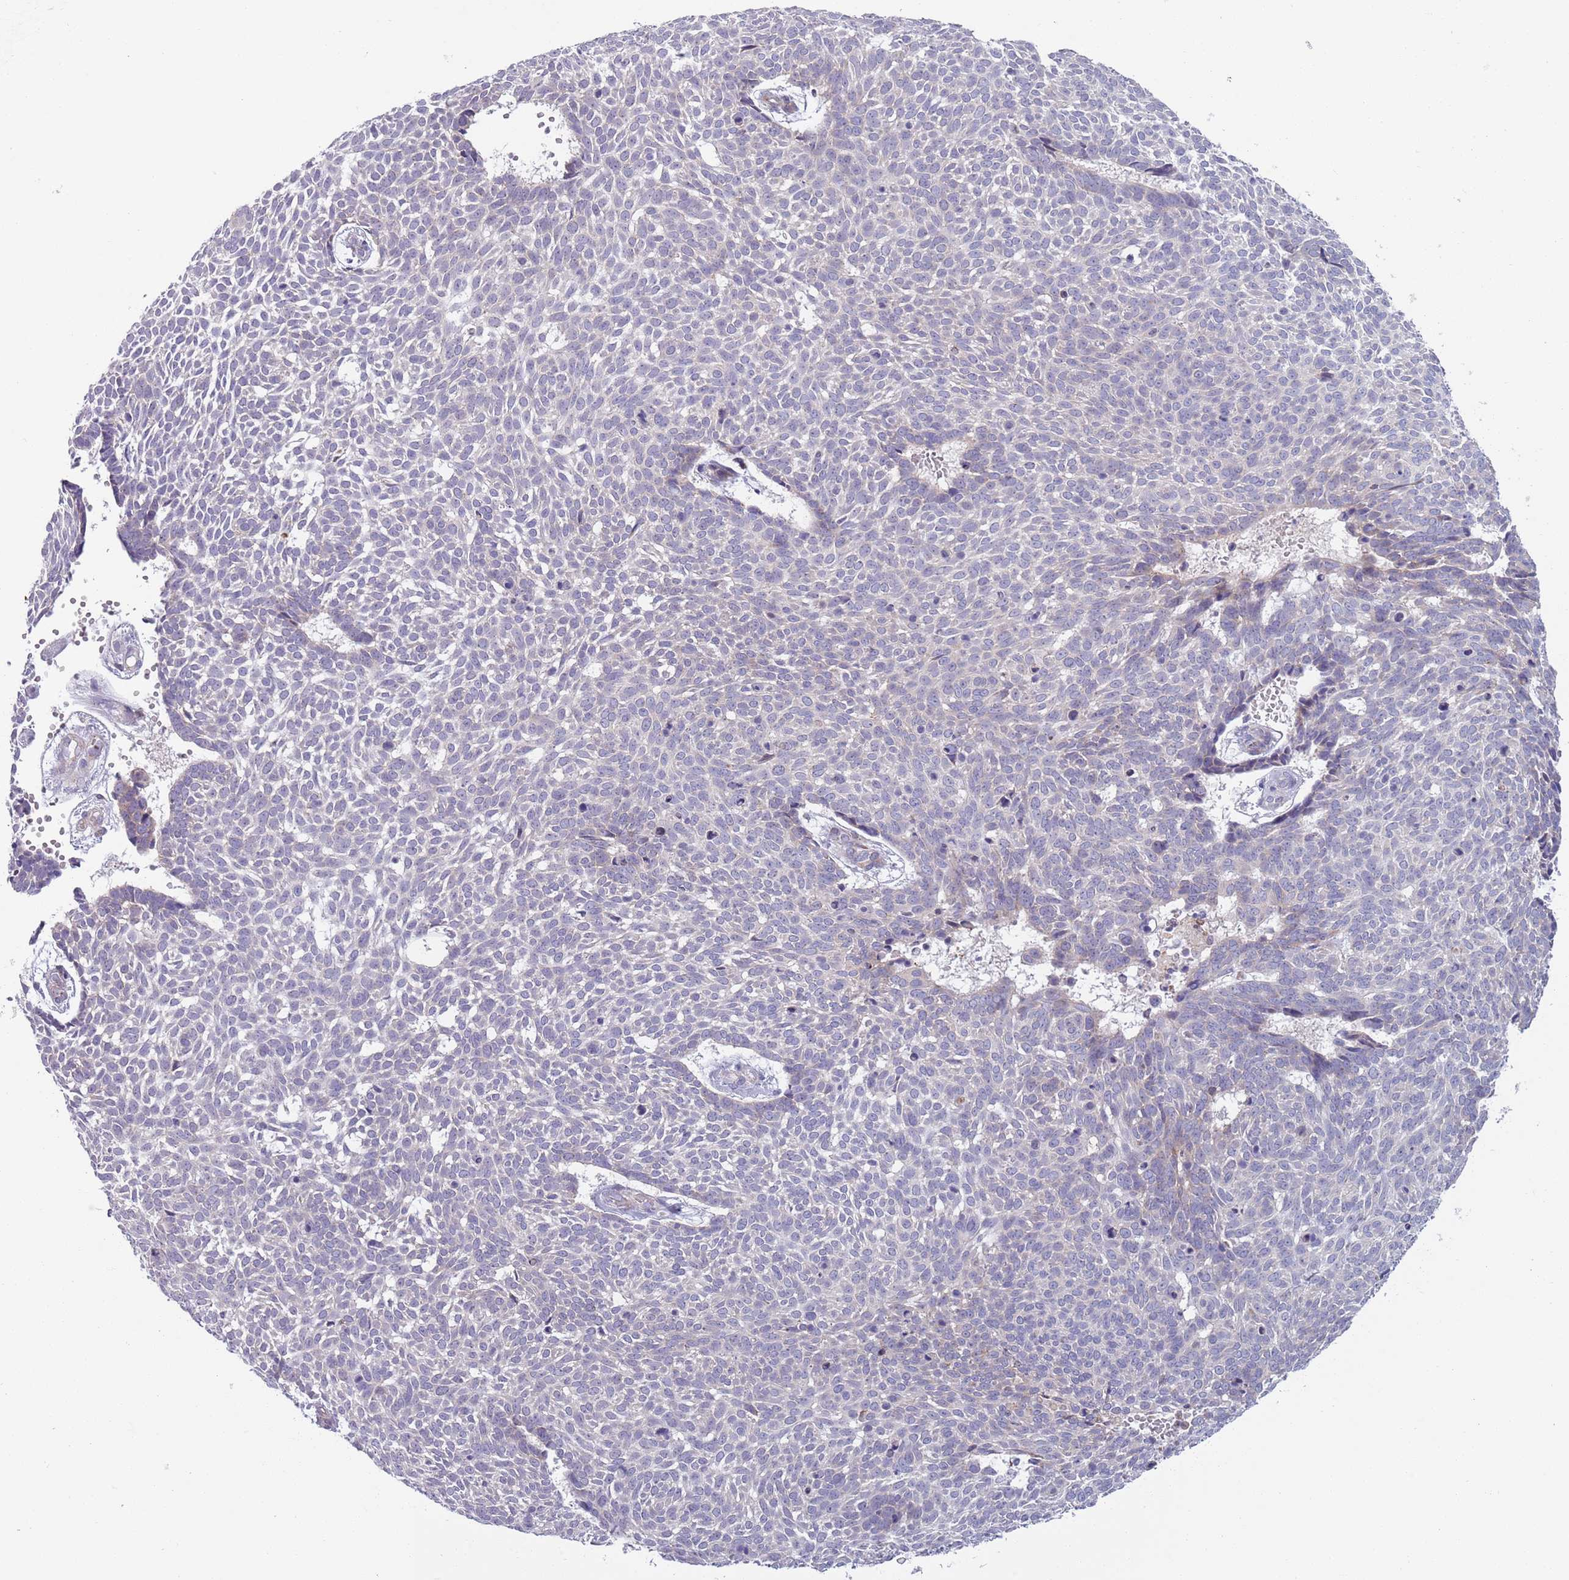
{"staining": {"intensity": "negative", "quantity": "none", "location": "none"}, "tissue": "skin cancer", "cell_type": "Tumor cells", "image_type": "cancer", "snomed": [{"axis": "morphology", "description": "Basal cell carcinoma"}, {"axis": "topography", "description": "Skin"}], "caption": "Skin cancer stained for a protein using immunohistochemistry (IHC) exhibits no staining tumor cells.", "gene": "LTB", "patient": {"sex": "male", "age": 61}}